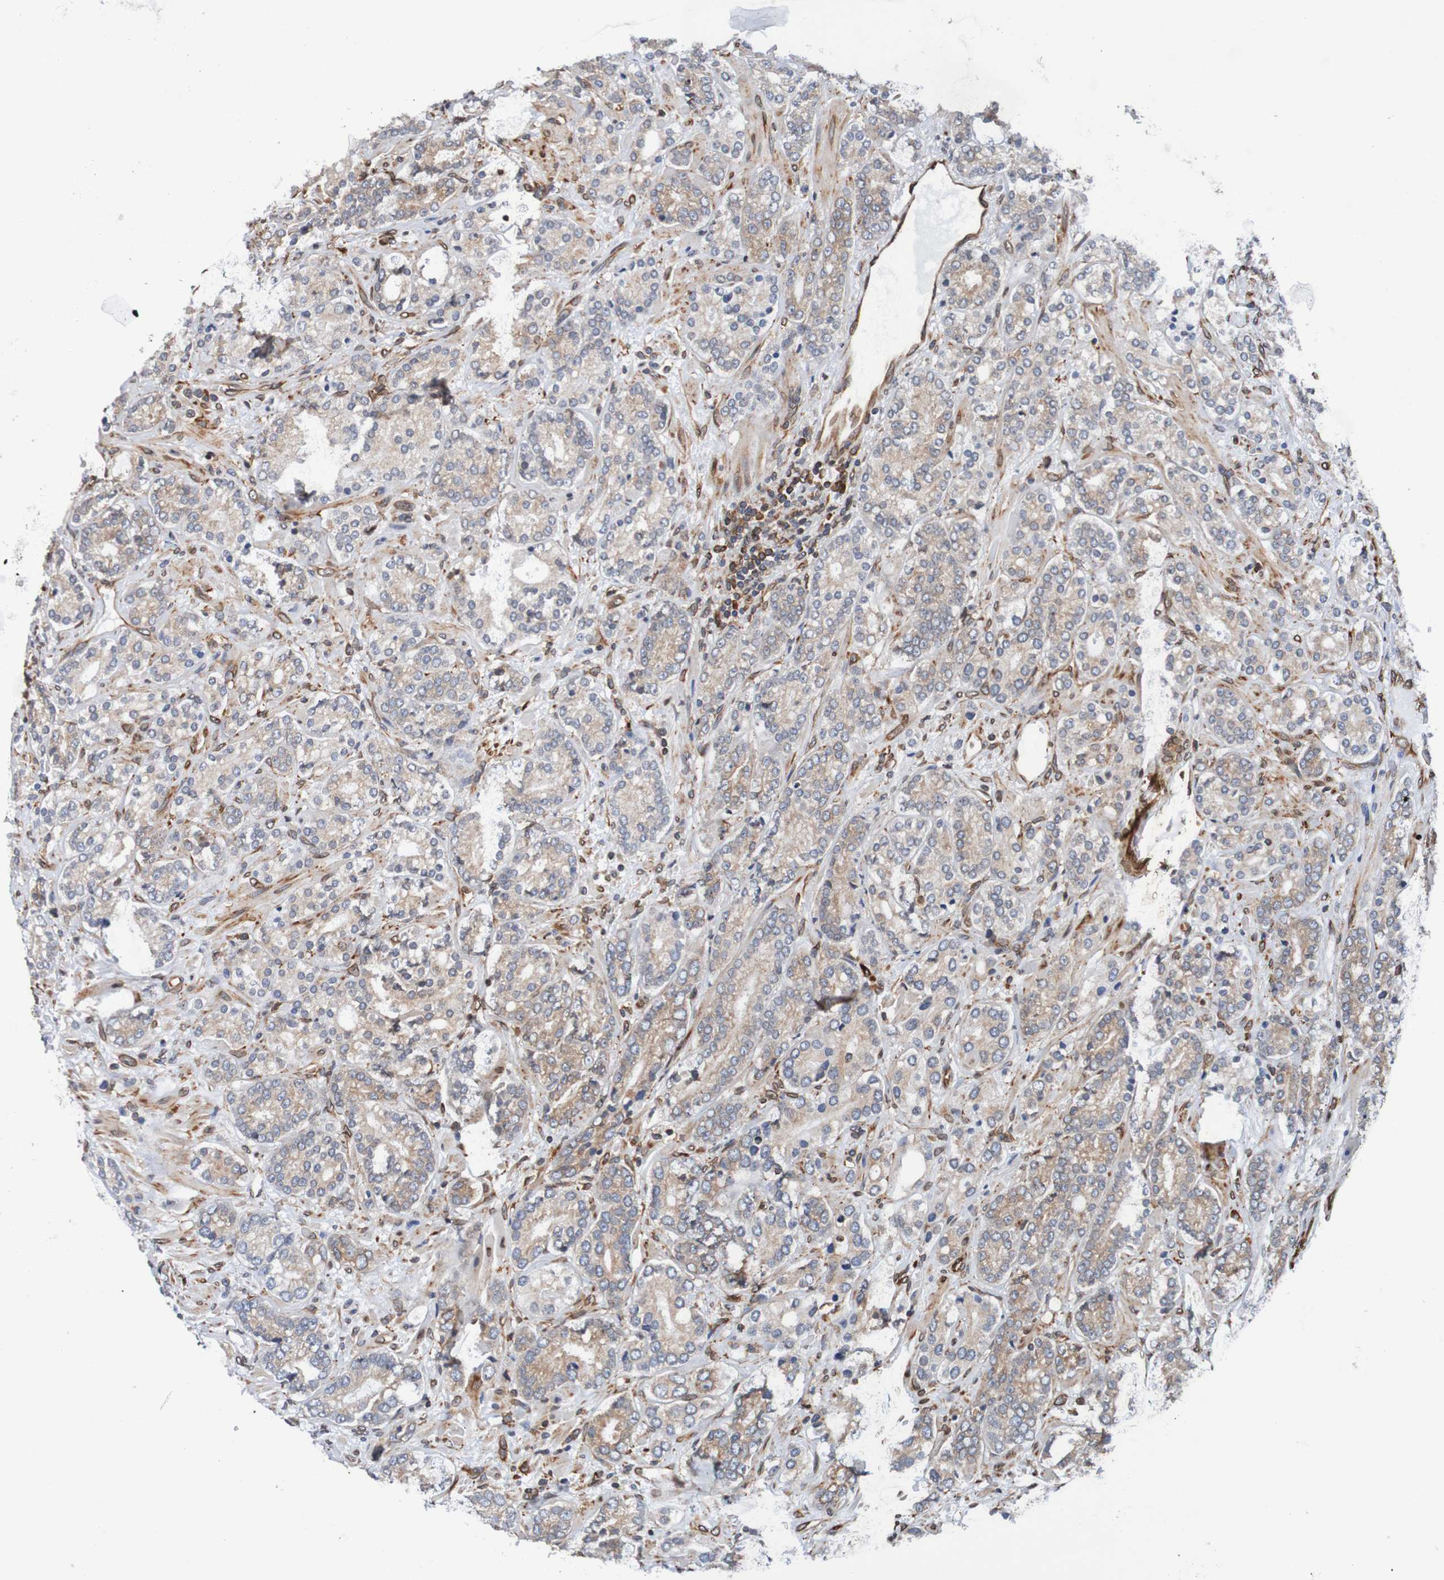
{"staining": {"intensity": "weak", "quantity": "25%-75%", "location": "cytoplasmic/membranous"}, "tissue": "prostate cancer", "cell_type": "Tumor cells", "image_type": "cancer", "snomed": [{"axis": "morphology", "description": "Adenocarcinoma, High grade"}, {"axis": "topography", "description": "Prostate"}], "caption": "Weak cytoplasmic/membranous positivity is seen in about 25%-75% of tumor cells in high-grade adenocarcinoma (prostate). (IHC, brightfield microscopy, high magnification).", "gene": "TMEM109", "patient": {"sex": "male", "age": 61}}